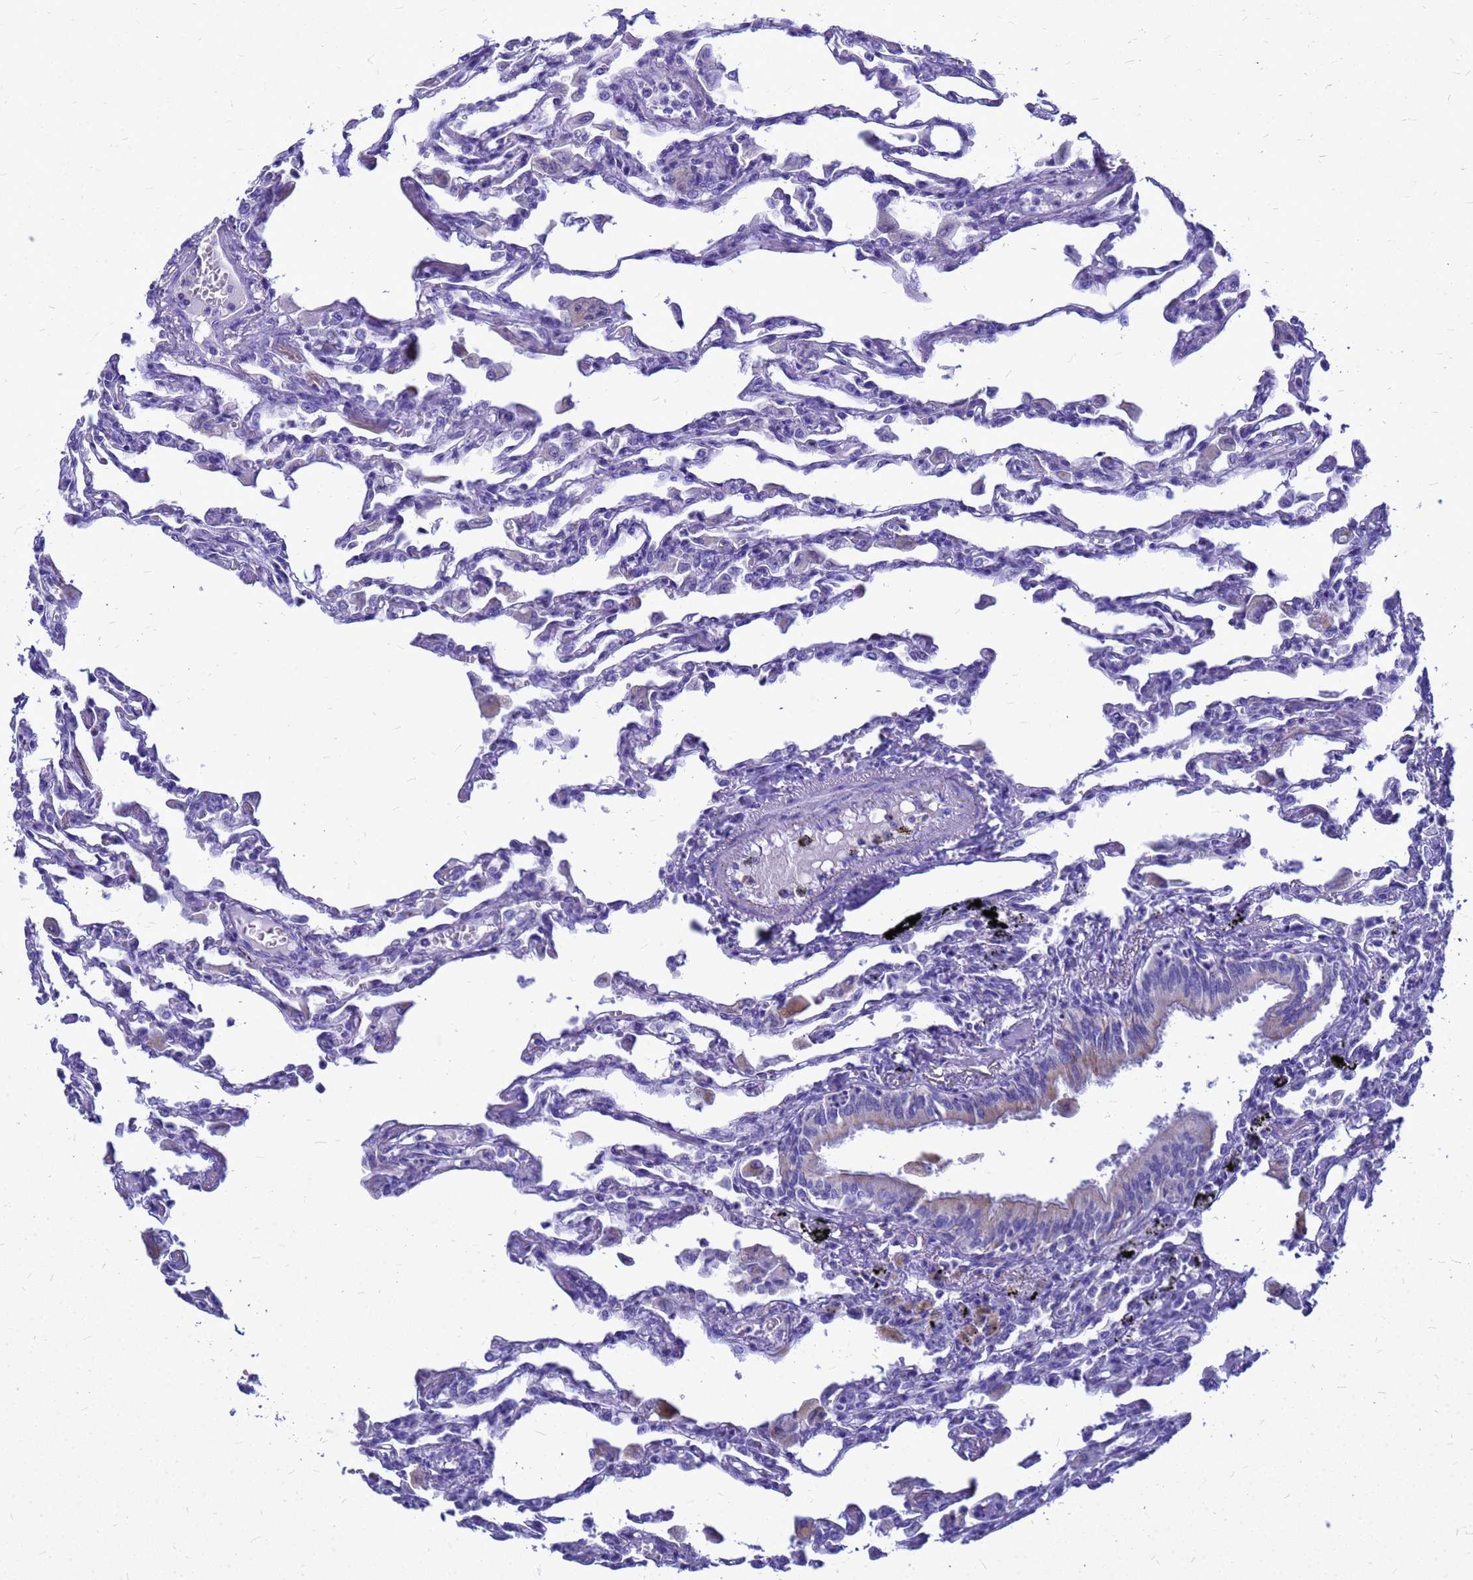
{"staining": {"intensity": "negative", "quantity": "none", "location": "none"}, "tissue": "lung", "cell_type": "Alveolar cells", "image_type": "normal", "snomed": [{"axis": "morphology", "description": "Normal tissue, NOS"}, {"axis": "topography", "description": "Bronchus"}, {"axis": "topography", "description": "Lung"}], "caption": "DAB (3,3'-diaminobenzidine) immunohistochemical staining of unremarkable lung exhibits no significant staining in alveolar cells.", "gene": "OR52E2", "patient": {"sex": "female", "age": 49}}